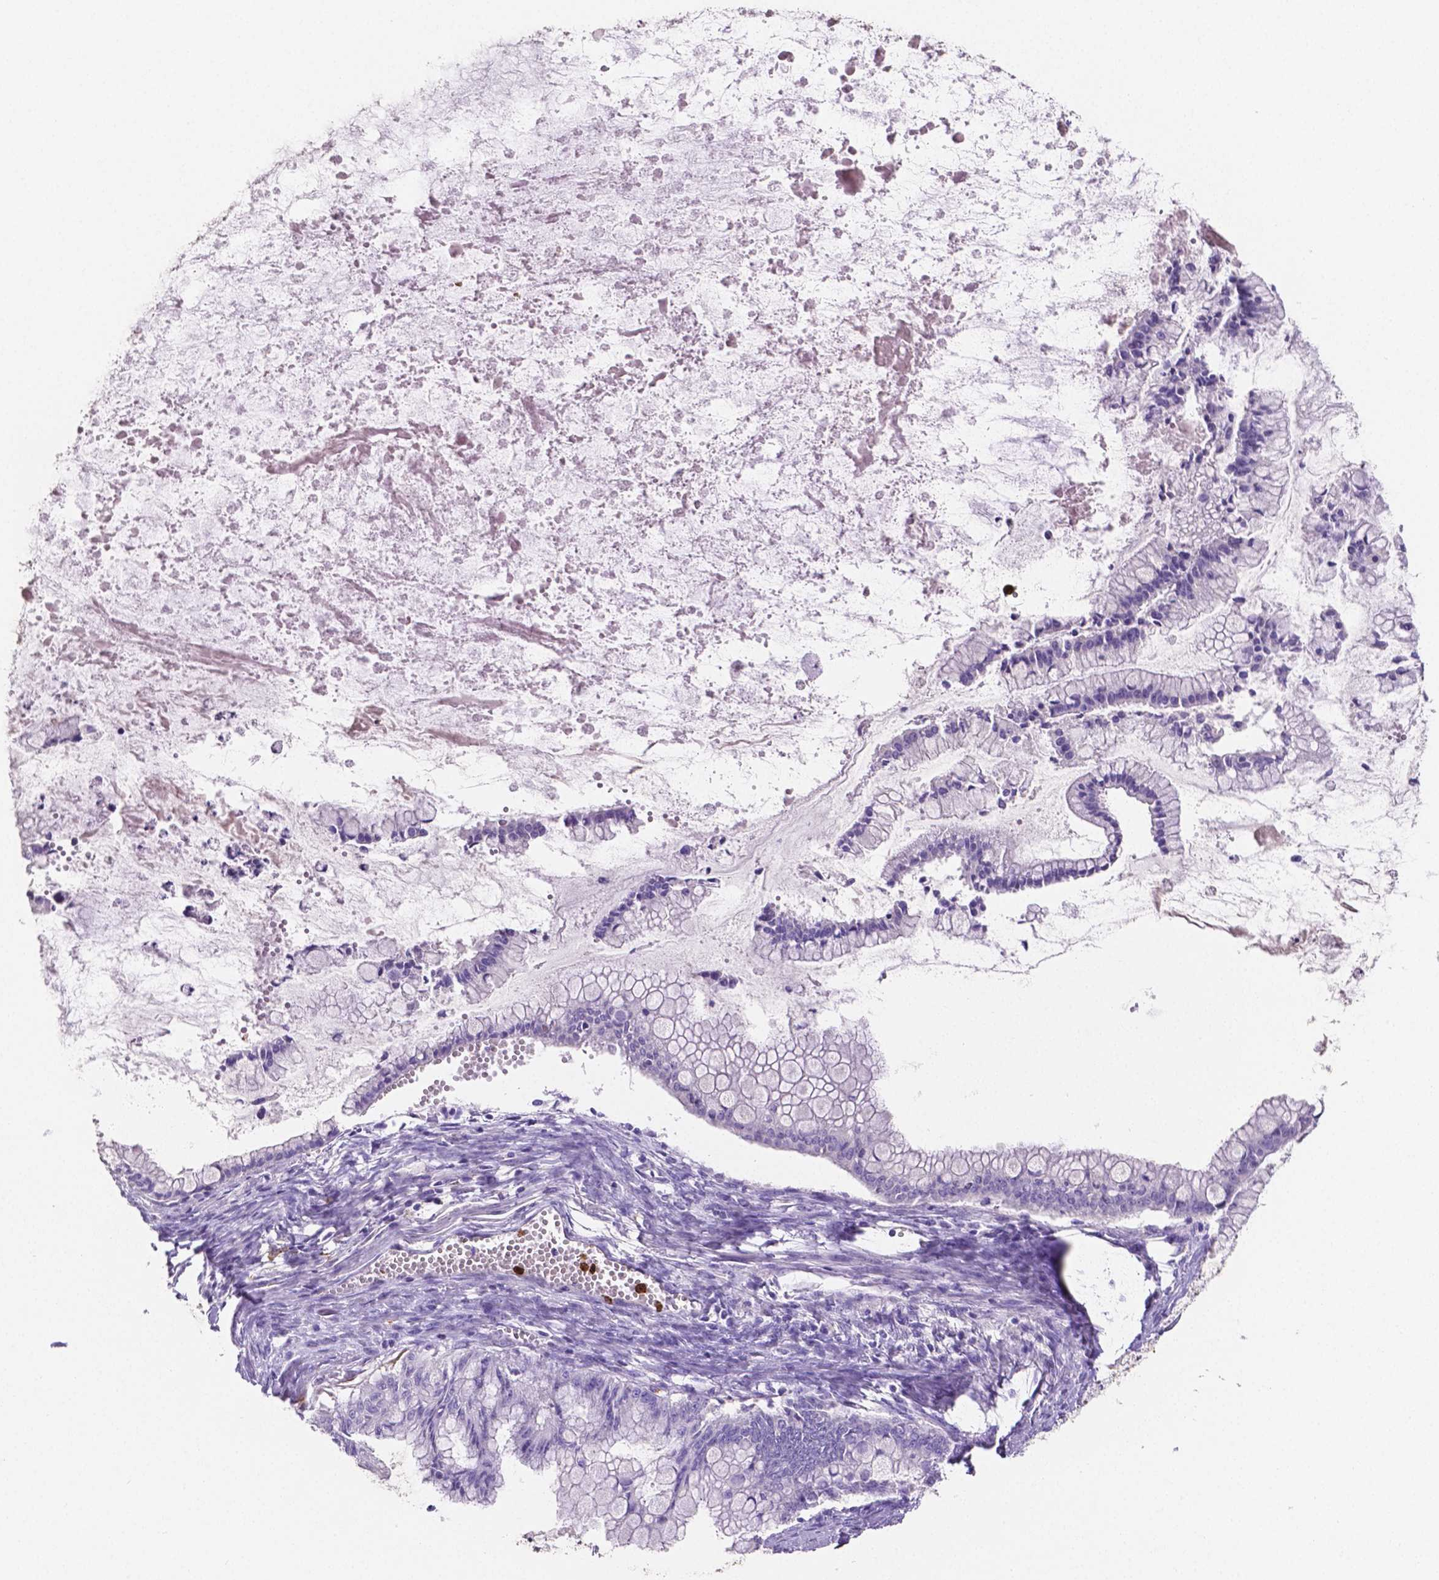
{"staining": {"intensity": "negative", "quantity": "none", "location": "none"}, "tissue": "ovarian cancer", "cell_type": "Tumor cells", "image_type": "cancer", "snomed": [{"axis": "morphology", "description": "Cystadenocarcinoma, mucinous, NOS"}, {"axis": "topography", "description": "Ovary"}], "caption": "High power microscopy micrograph of an IHC micrograph of ovarian cancer (mucinous cystadenocarcinoma), revealing no significant staining in tumor cells.", "gene": "MMP9", "patient": {"sex": "female", "age": 67}}